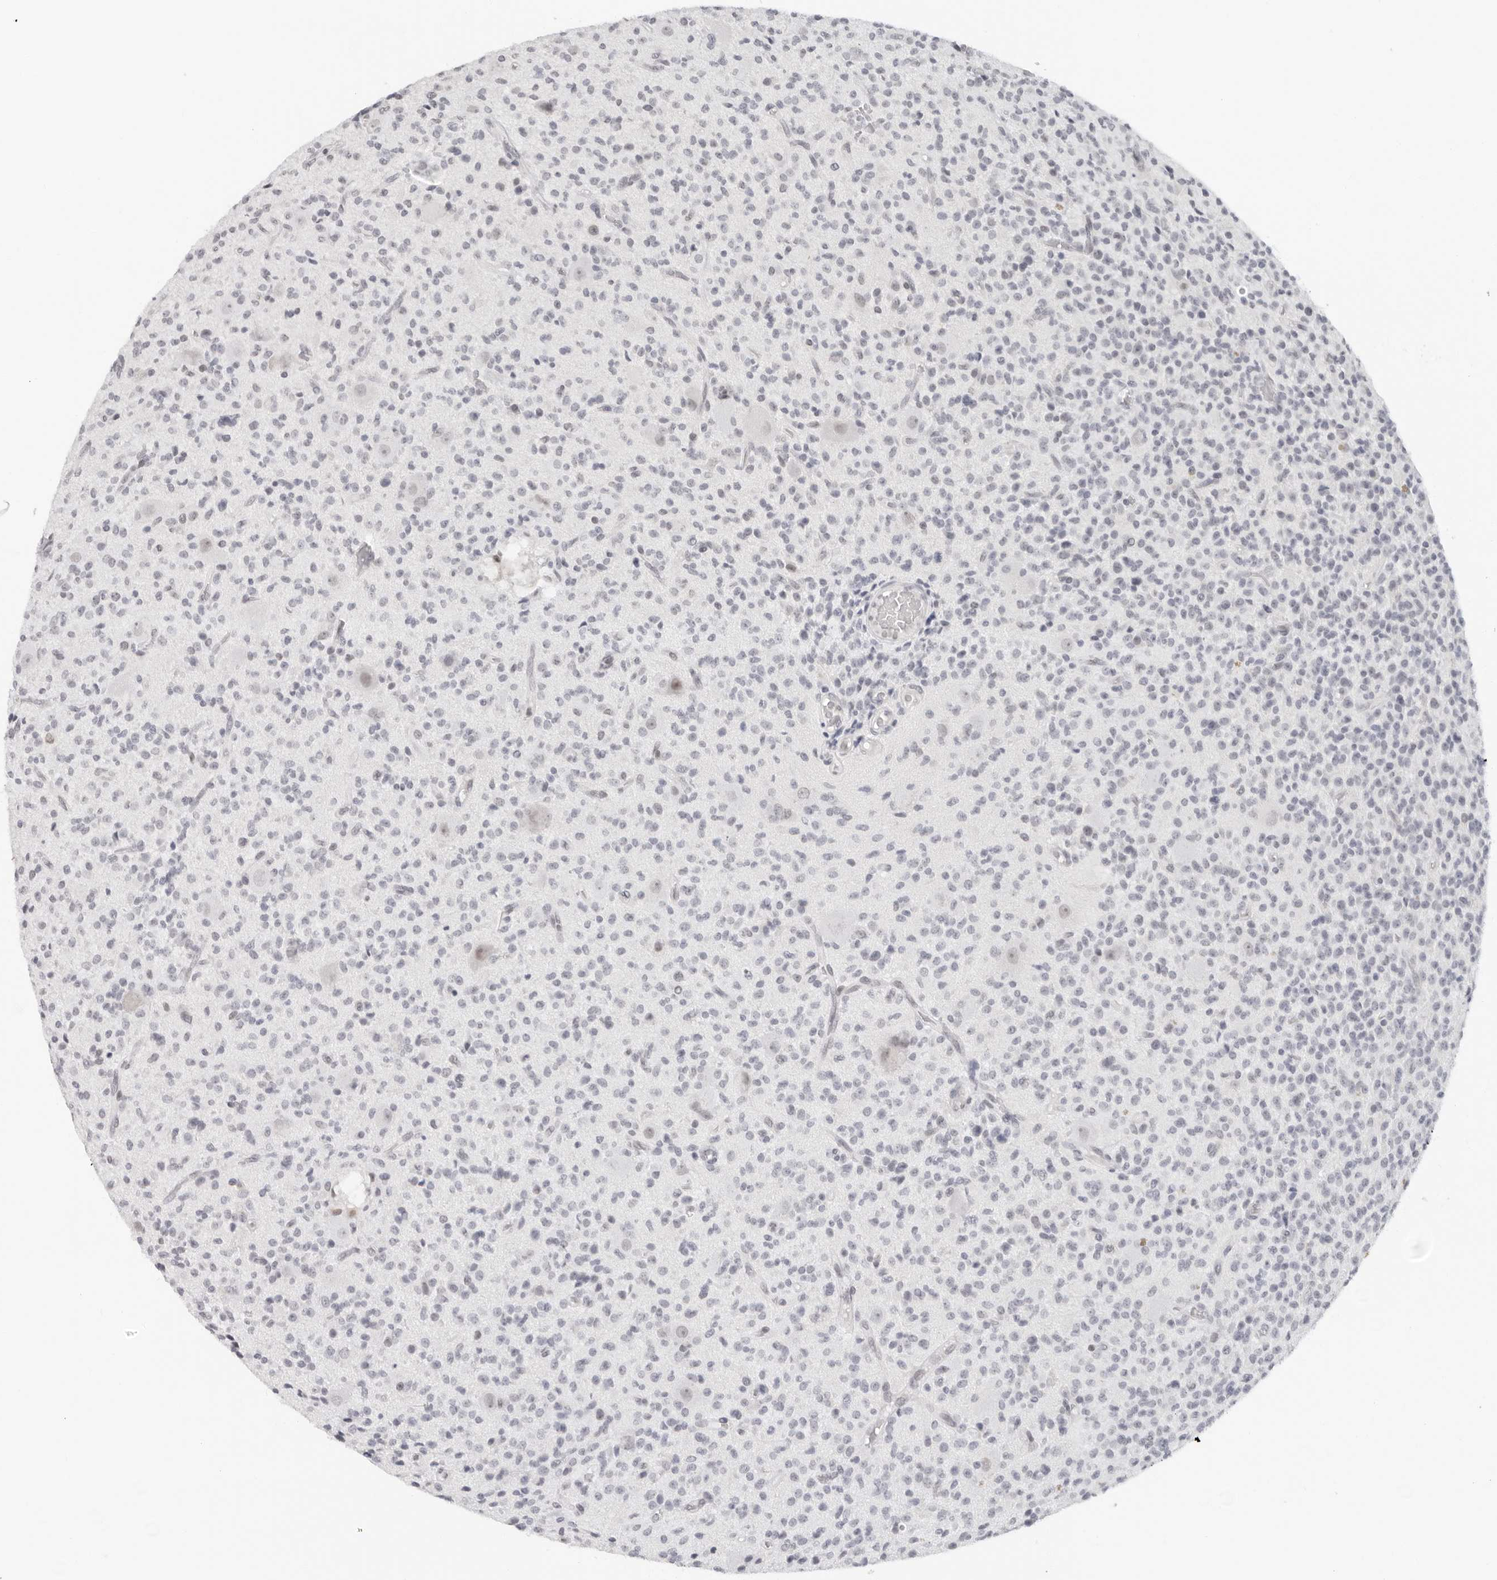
{"staining": {"intensity": "negative", "quantity": "none", "location": "none"}, "tissue": "glioma", "cell_type": "Tumor cells", "image_type": "cancer", "snomed": [{"axis": "morphology", "description": "Glioma, malignant, High grade"}, {"axis": "topography", "description": "Brain"}], "caption": "Immunohistochemical staining of glioma demonstrates no significant staining in tumor cells. (DAB IHC visualized using brightfield microscopy, high magnification).", "gene": "FLG2", "patient": {"sex": "male", "age": 34}}